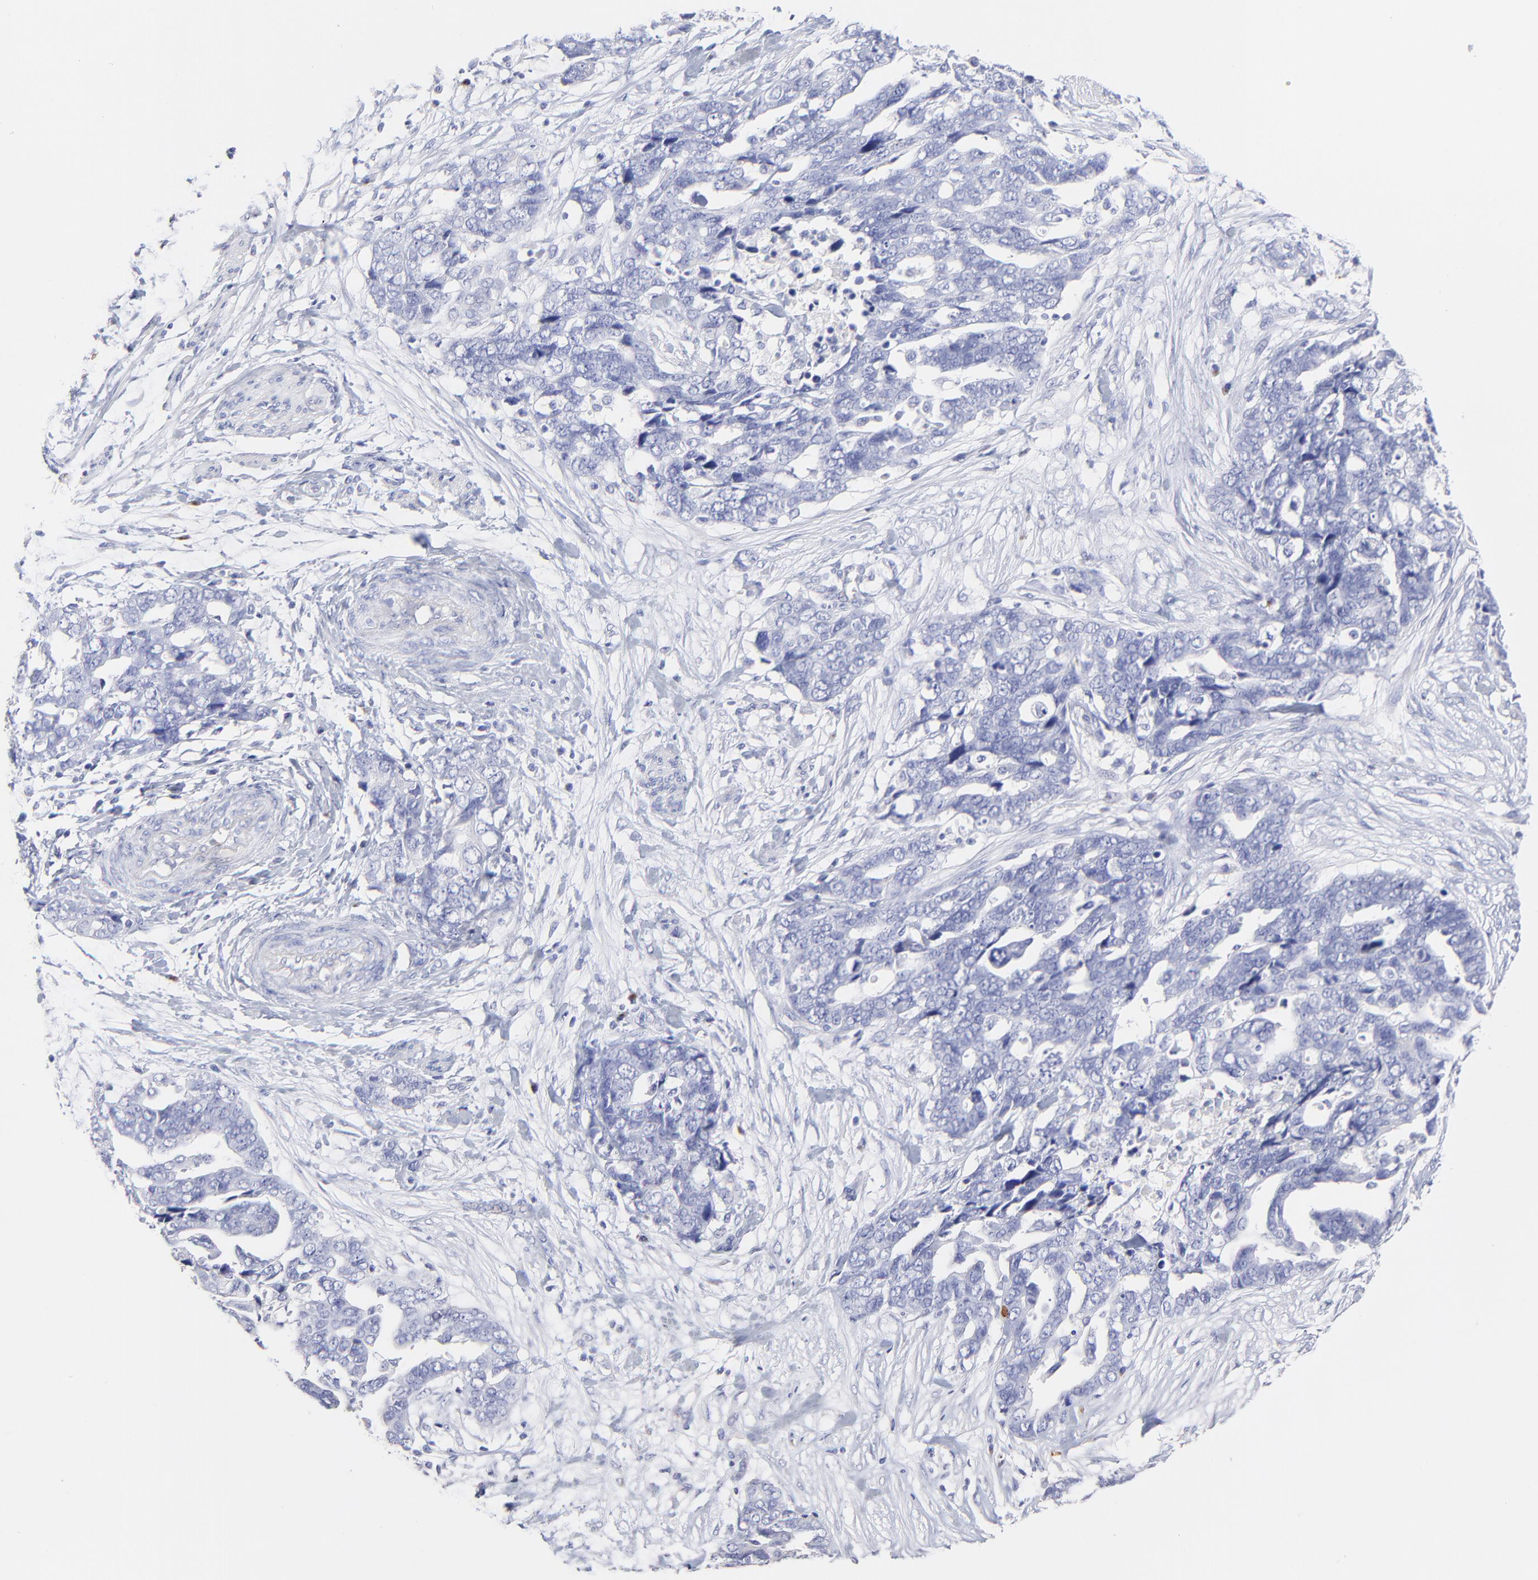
{"staining": {"intensity": "negative", "quantity": "none", "location": "none"}, "tissue": "ovarian cancer", "cell_type": "Tumor cells", "image_type": "cancer", "snomed": [{"axis": "morphology", "description": "Normal tissue, NOS"}, {"axis": "morphology", "description": "Cystadenocarcinoma, serous, NOS"}, {"axis": "topography", "description": "Fallopian tube"}, {"axis": "topography", "description": "Ovary"}], "caption": "The photomicrograph exhibits no significant positivity in tumor cells of ovarian cancer (serous cystadenocarcinoma).", "gene": "ASB9", "patient": {"sex": "female", "age": 56}}